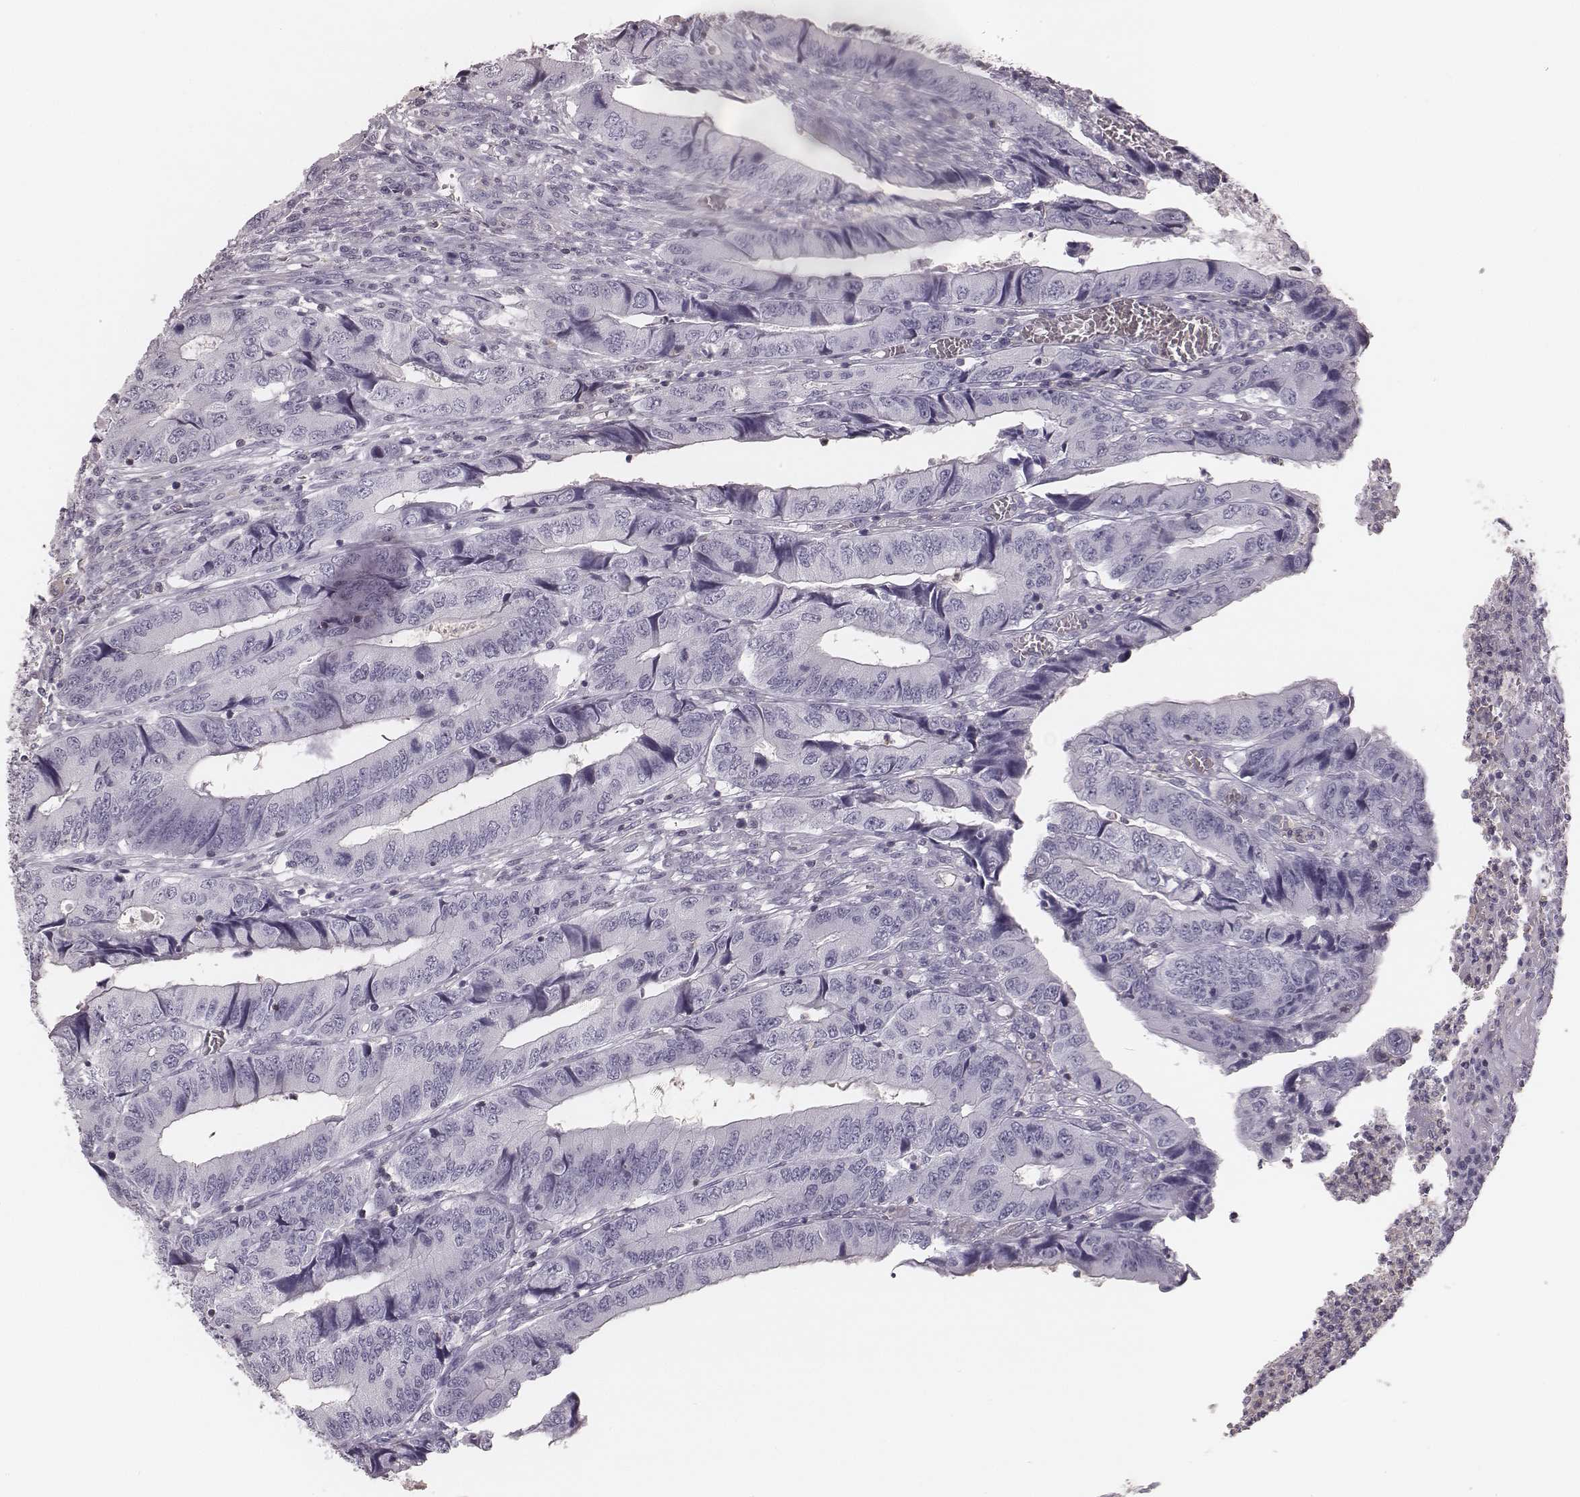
{"staining": {"intensity": "negative", "quantity": "none", "location": "none"}, "tissue": "colorectal cancer", "cell_type": "Tumor cells", "image_type": "cancer", "snomed": [{"axis": "morphology", "description": "Adenocarcinoma, NOS"}, {"axis": "topography", "description": "Colon"}], "caption": "IHC of colorectal adenocarcinoma reveals no positivity in tumor cells.", "gene": "ZNF365", "patient": {"sex": "male", "age": 53}}